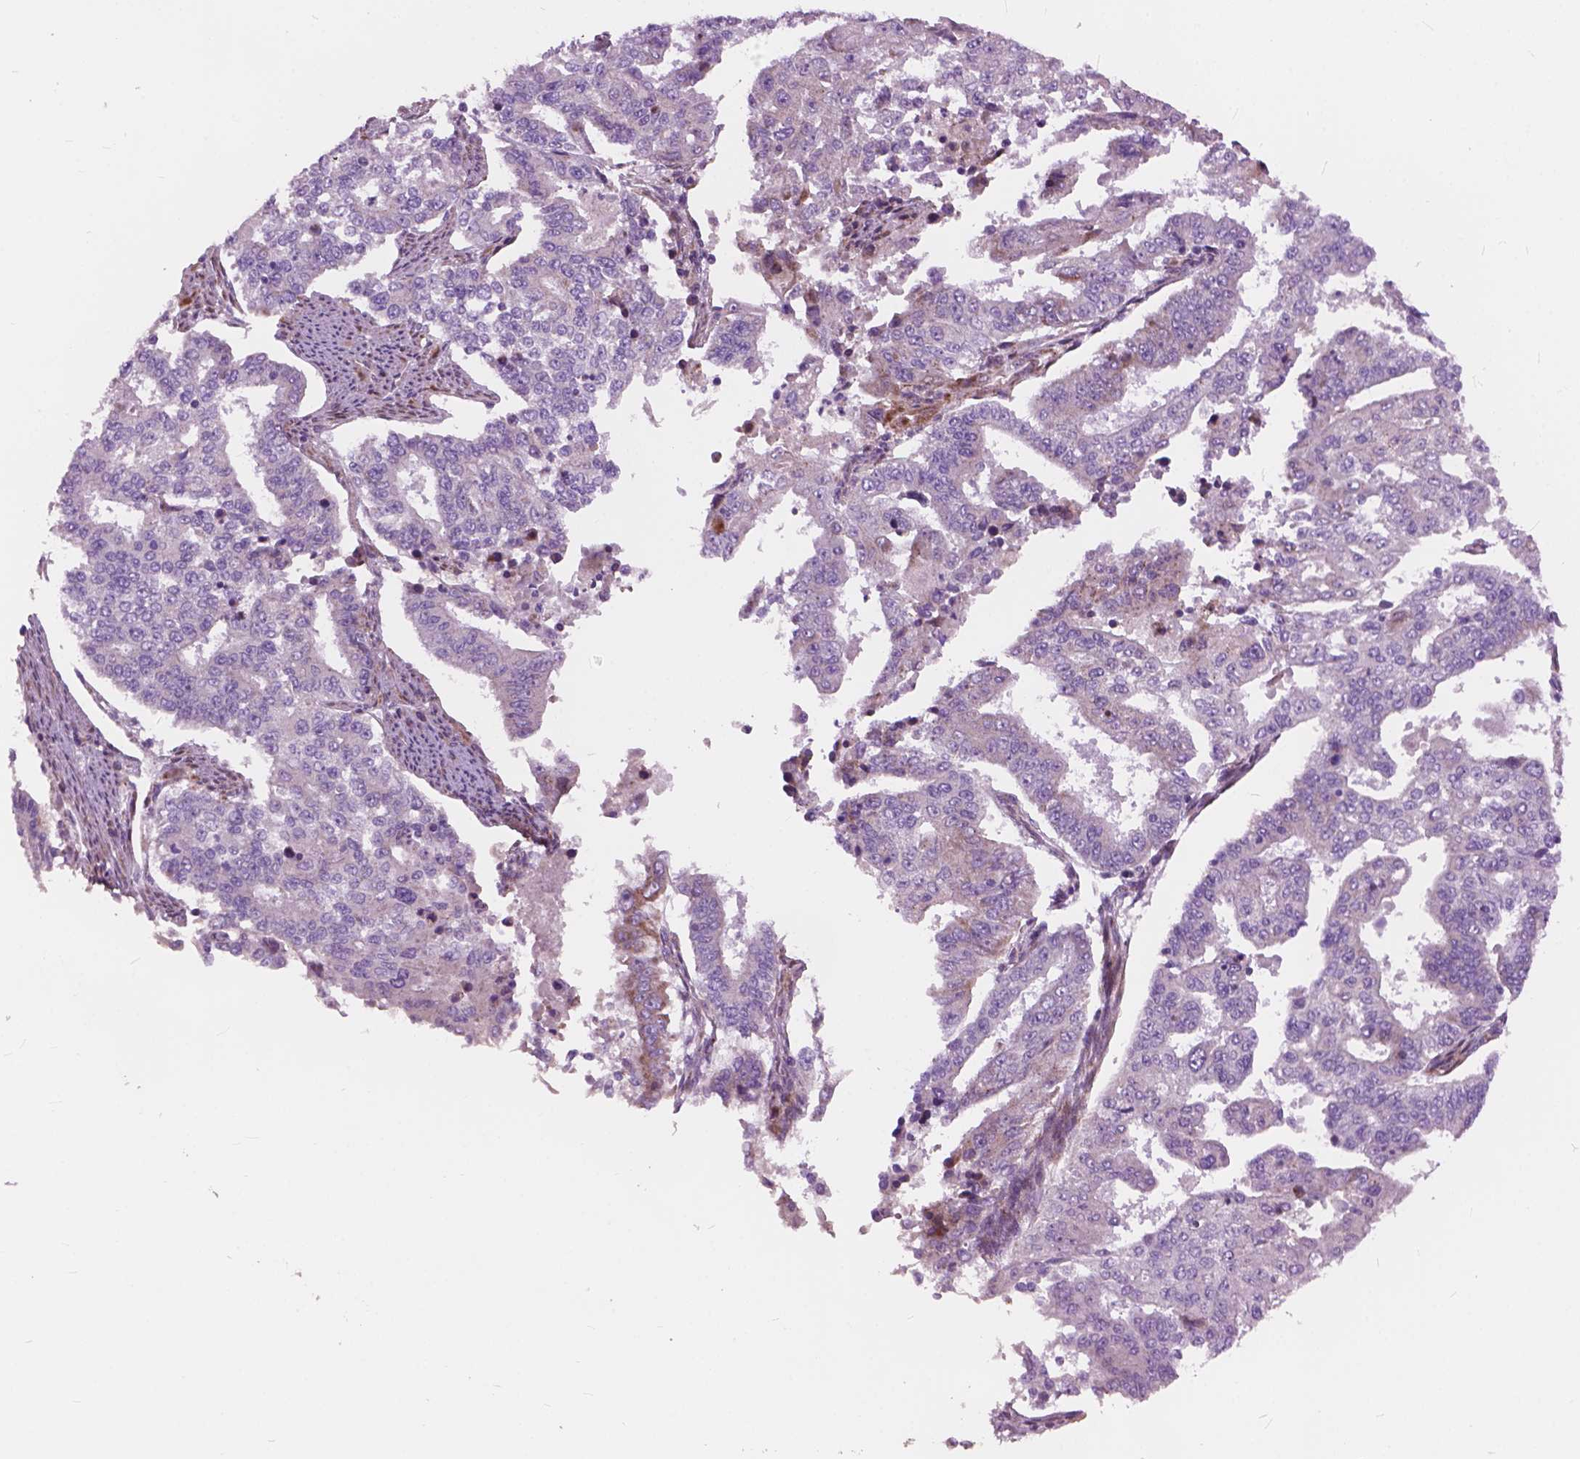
{"staining": {"intensity": "negative", "quantity": "none", "location": "none"}, "tissue": "endometrial cancer", "cell_type": "Tumor cells", "image_type": "cancer", "snomed": [{"axis": "morphology", "description": "Adenocarcinoma, NOS"}, {"axis": "topography", "description": "Uterus"}], "caption": "This is an immunohistochemistry (IHC) photomicrograph of human endometrial cancer. There is no positivity in tumor cells.", "gene": "MORN1", "patient": {"sex": "female", "age": 59}}